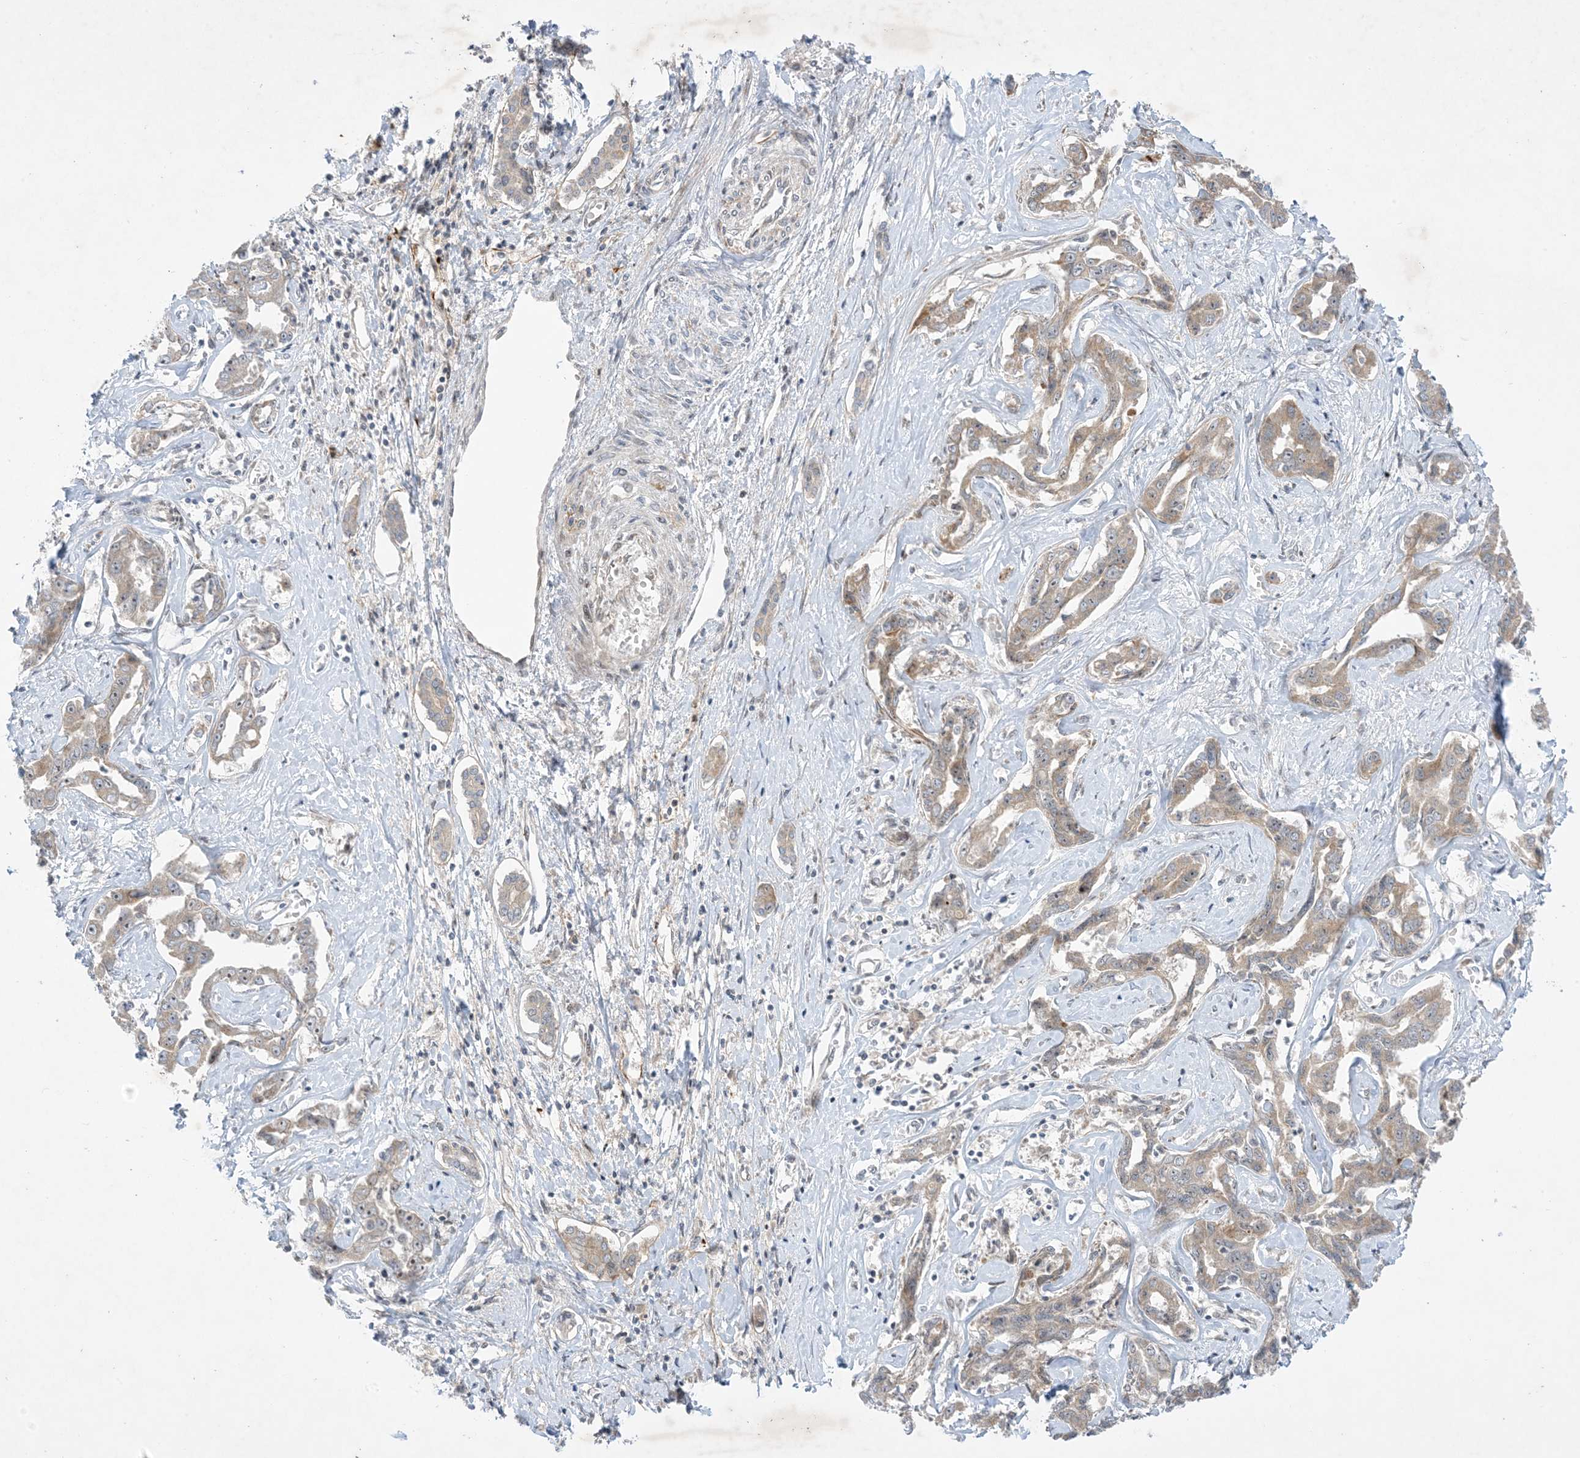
{"staining": {"intensity": "weak", "quantity": "25%-75%", "location": "cytoplasmic/membranous"}, "tissue": "liver cancer", "cell_type": "Tumor cells", "image_type": "cancer", "snomed": [{"axis": "morphology", "description": "Cholangiocarcinoma"}, {"axis": "topography", "description": "Liver"}], "caption": "Immunohistochemistry image of neoplastic tissue: liver cancer stained using immunohistochemistry displays low levels of weak protein expression localized specifically in the cytoplasmic/membranous of tumor cells, appearing as a cytoplasmic/membranous brown color.", "gene": "SOGA3", "patient": {"sex": "male", "age": 59}}